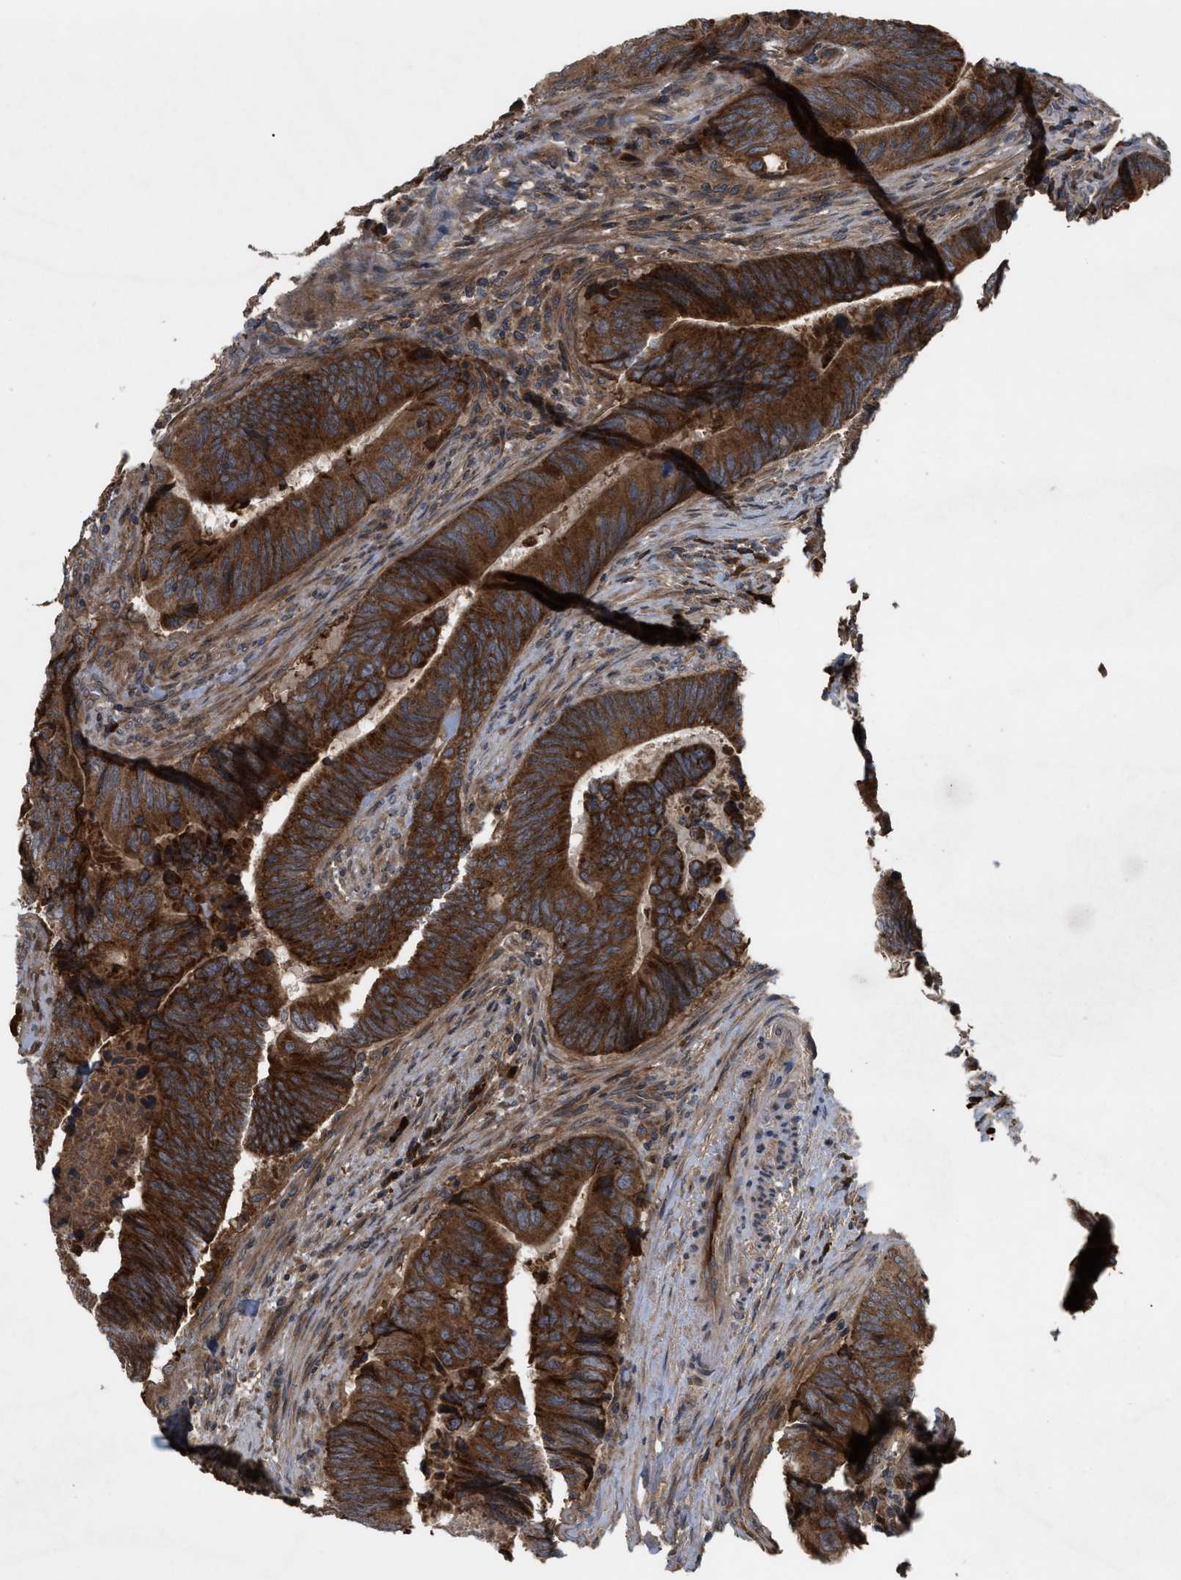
{"staining": {"intensity": "strong", "quantity": ">75%", "location": "cytoplasmic/membranous"}, "tissue": "colorectal cancer", "cell_type": "Tumor cells", "image_type": "cancer", "snomed": [{"axis": "morphology", "description": "Normal tissue, NOS"}, {"axis": "morphology", "description": "Adenocarcinoma, NOS"}, {"axis": "topography", "description": "Colon"}], "caption": "Immunohistochemical staining of human colorectal cancer exhibits strong cytoplasmic/membranous protein expression in approximately >75% of tumor cells.", "gene": "RAB2A", "patient": {"sex": "male", "age": 56}}